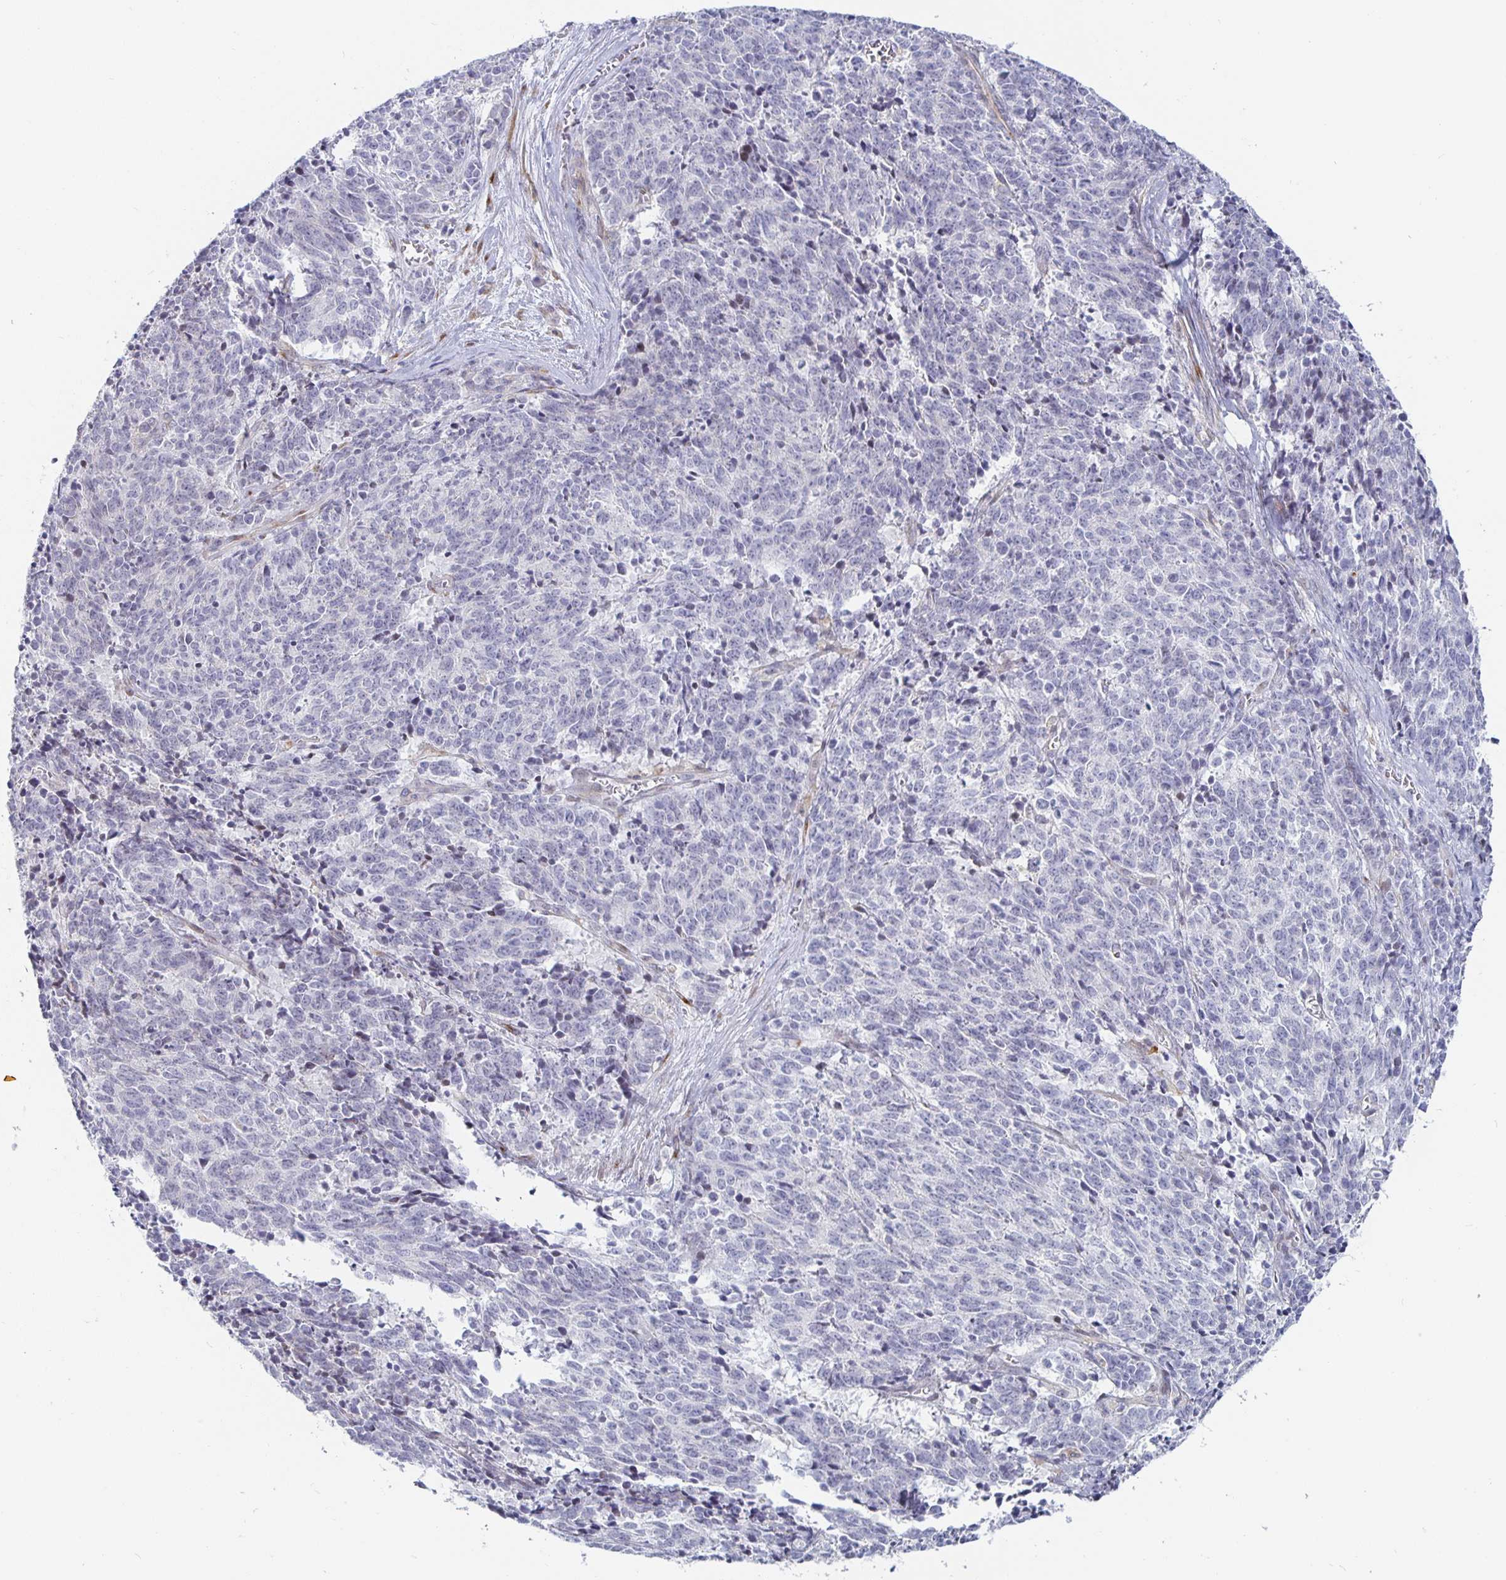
{"staining": {"intensity": "negative", "quantity": "none", "location": "none"}, "tissue": "cervical cancer", "cell_type": "Tumor cells", "image_type": "cancer", "snomed": [{"axis": "morphology", "description": "Squamous cell carcinoma, NOS"}, {"axis": "topography", "description": "Cervix"}], "caption": "This histopathology image is of squamous cell carcinoma (cervical) stained with IHC to label a protein in brown with the nuclei are counter-stained blue. There is no expression in tumor cells.", "gene": "S100G", "patient": {"sex": "female", "age": 29}}